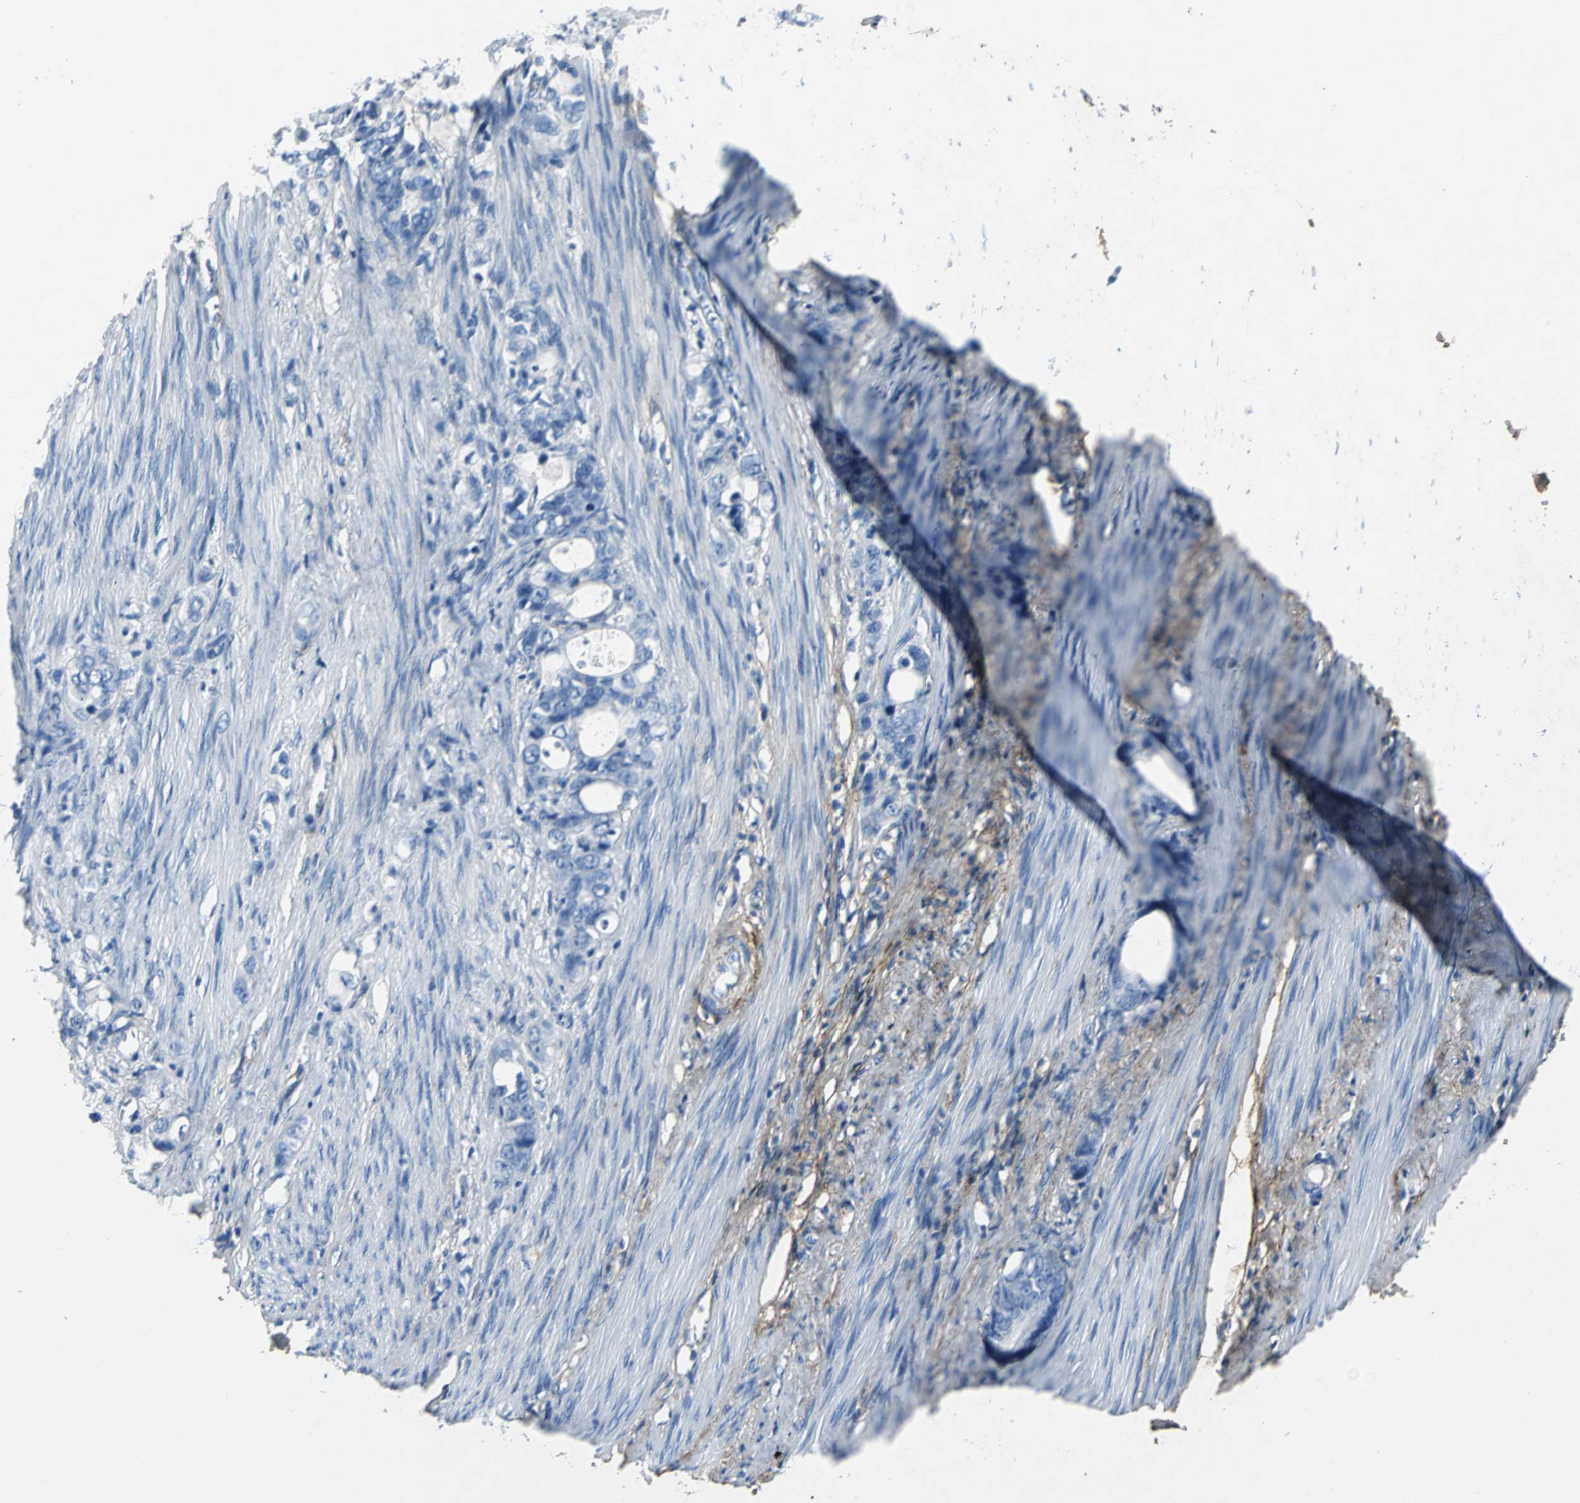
{"staining": {"intensity": "negative", "quantity": "none", "location": "none"}, "tissue": "stomach cancer", "cell_type": "Tumor cells", "image_type": "cancer", "snomed": [{"axis": "morphology", "description": "Adenocarcinoma, NOS"}, {"axis": "topography", "description": "Stomach"}], "caption": "This is an IHC photomicrograph of human adenocarcinoma (stomach). There is no positivity in tumor cells.", "gene": "EFNB3", "patient": {"sex": "female", "age": 75}}